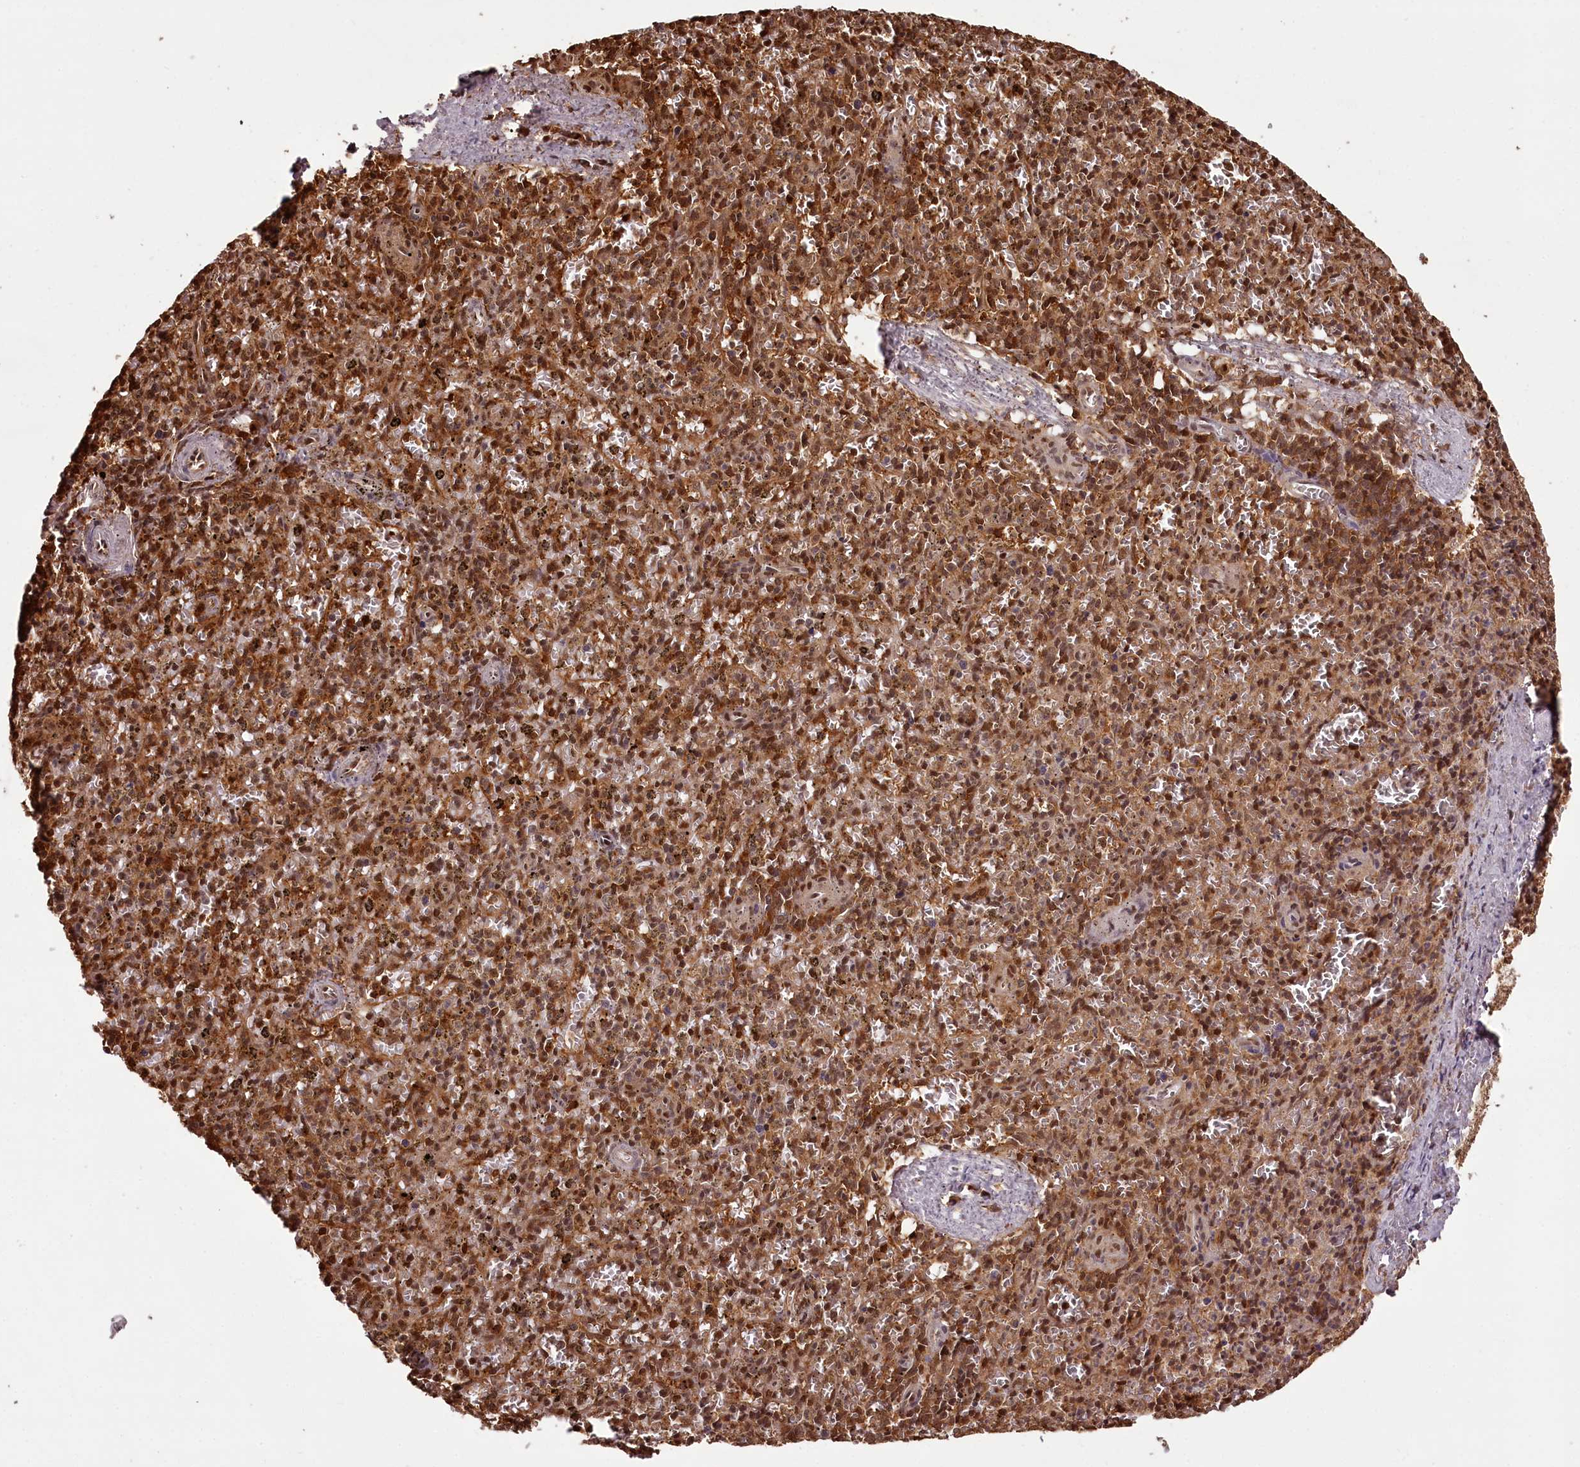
{"staining": {"intensity": "moderate", "quantity": ">75%", "location": "cytoplasmic/membranous,nuclear"}, "tissue": "spleen", "cell_type": "Cells in red pulp", "image_type": "normal", "snomed": [{"axis": "morphology", "description": "Normal tissue, NOS"}, {"axis": "topography", "description": "Spleen"}], "caption": "Cells in red pulp reveal moderate cytoplasmic/membranous,nuclear positivity in about >75% of cells in unremarkable spleen. Using DAB (3,3'-diaminobenzidine) (brown) and hematoxylin (blue) stains, captured at high magnification using brightfield microscopy.", "gene": "NPRL2", "patient": {"sex": "male", "age": 72}}